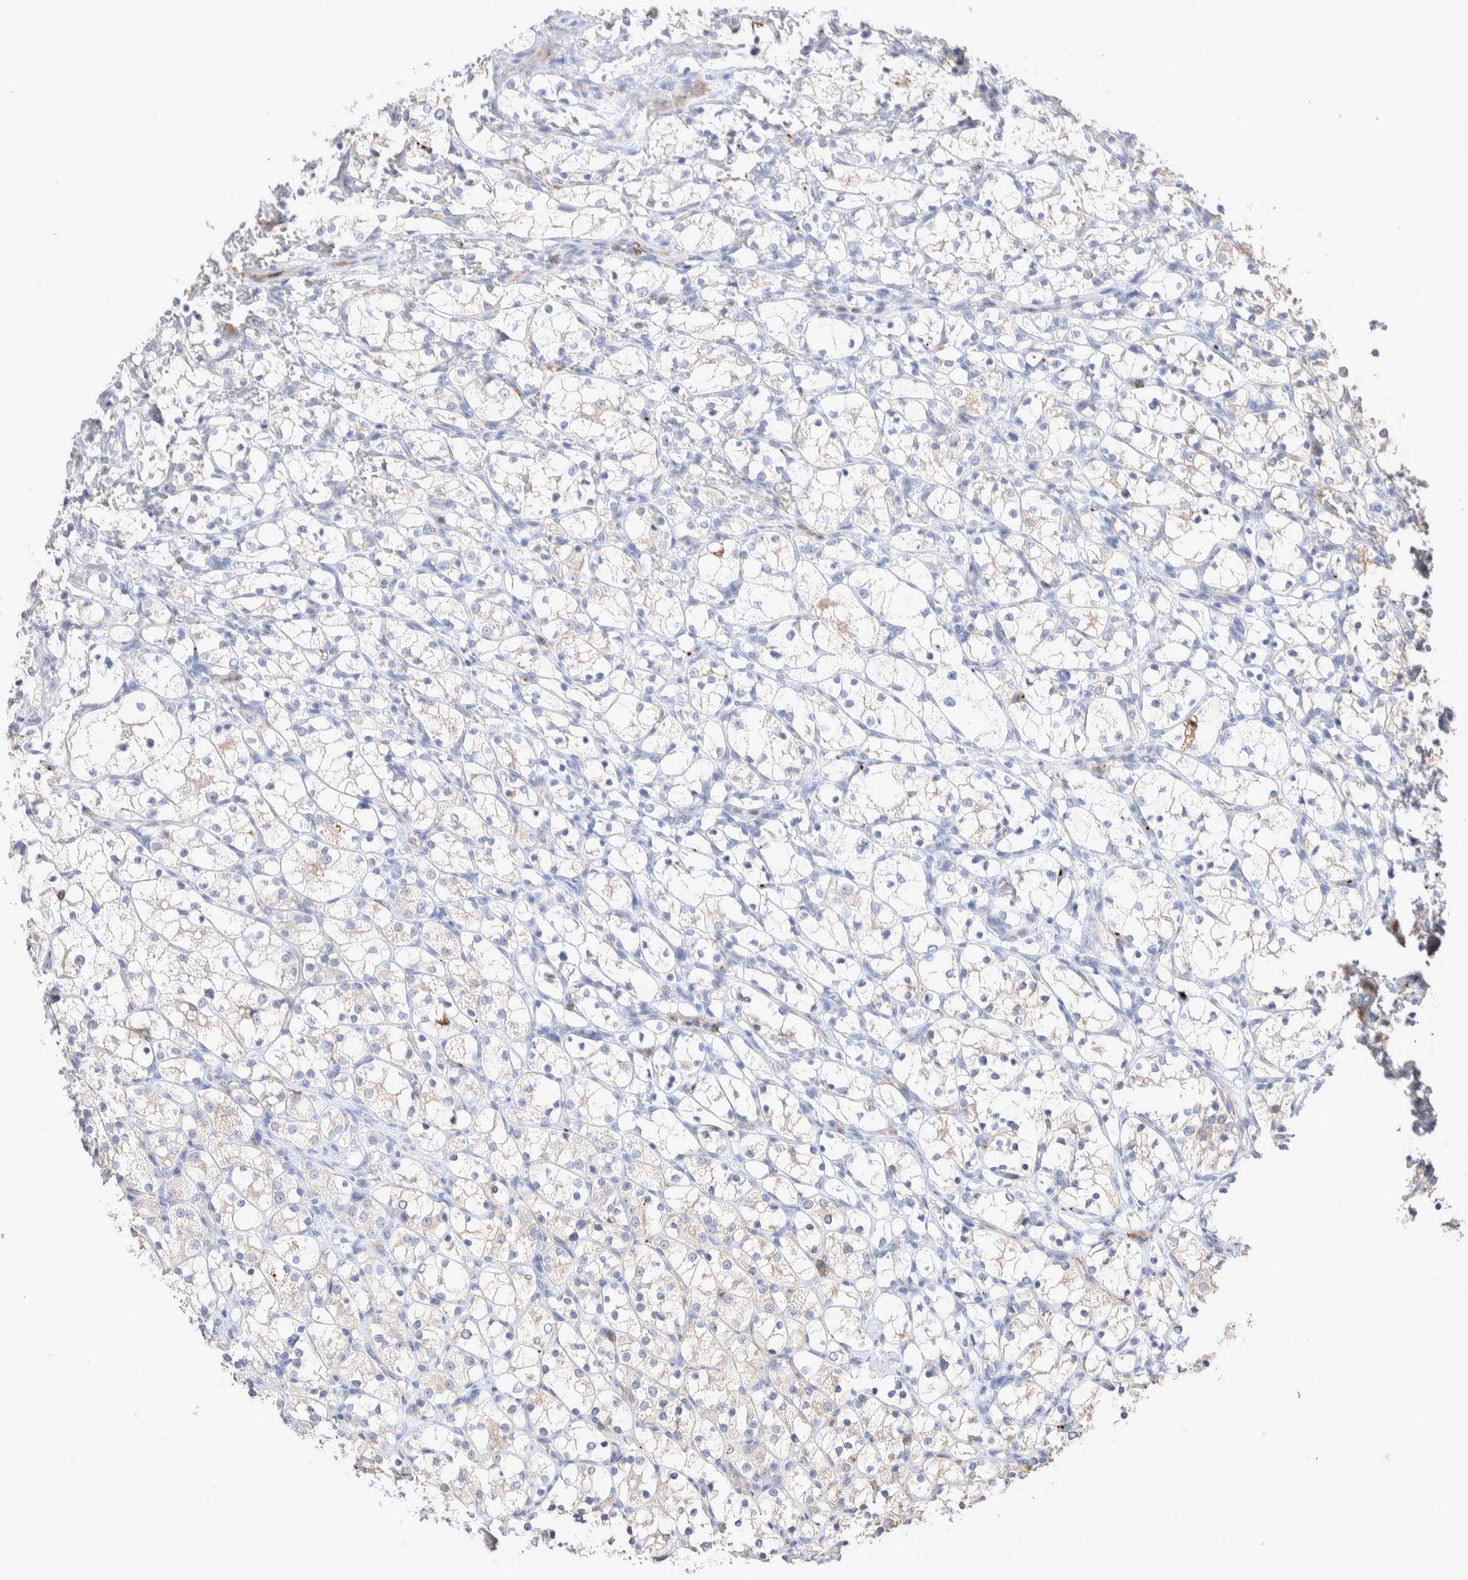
{"staining": {"intensity": "negative", "quantity": "none", "location": "none"}, "tissue": "renal cancer", "cell_type": "Tumor cells", "image_type": "cancer", "snomed": [{"axis": "morphology", "description": "Adenocarcinoma, NOS"}, {"axis": "topography", "description": "Kidney"}], "caption": "Tumor cells show no significant positivity in renal cancer. (DAB (3,3'-diaminobenzidine) IHC visualized using brightfield microscopy, high magnification).", "gene": "FFAR2", "patient": {"sex": "female", "age": 69}}